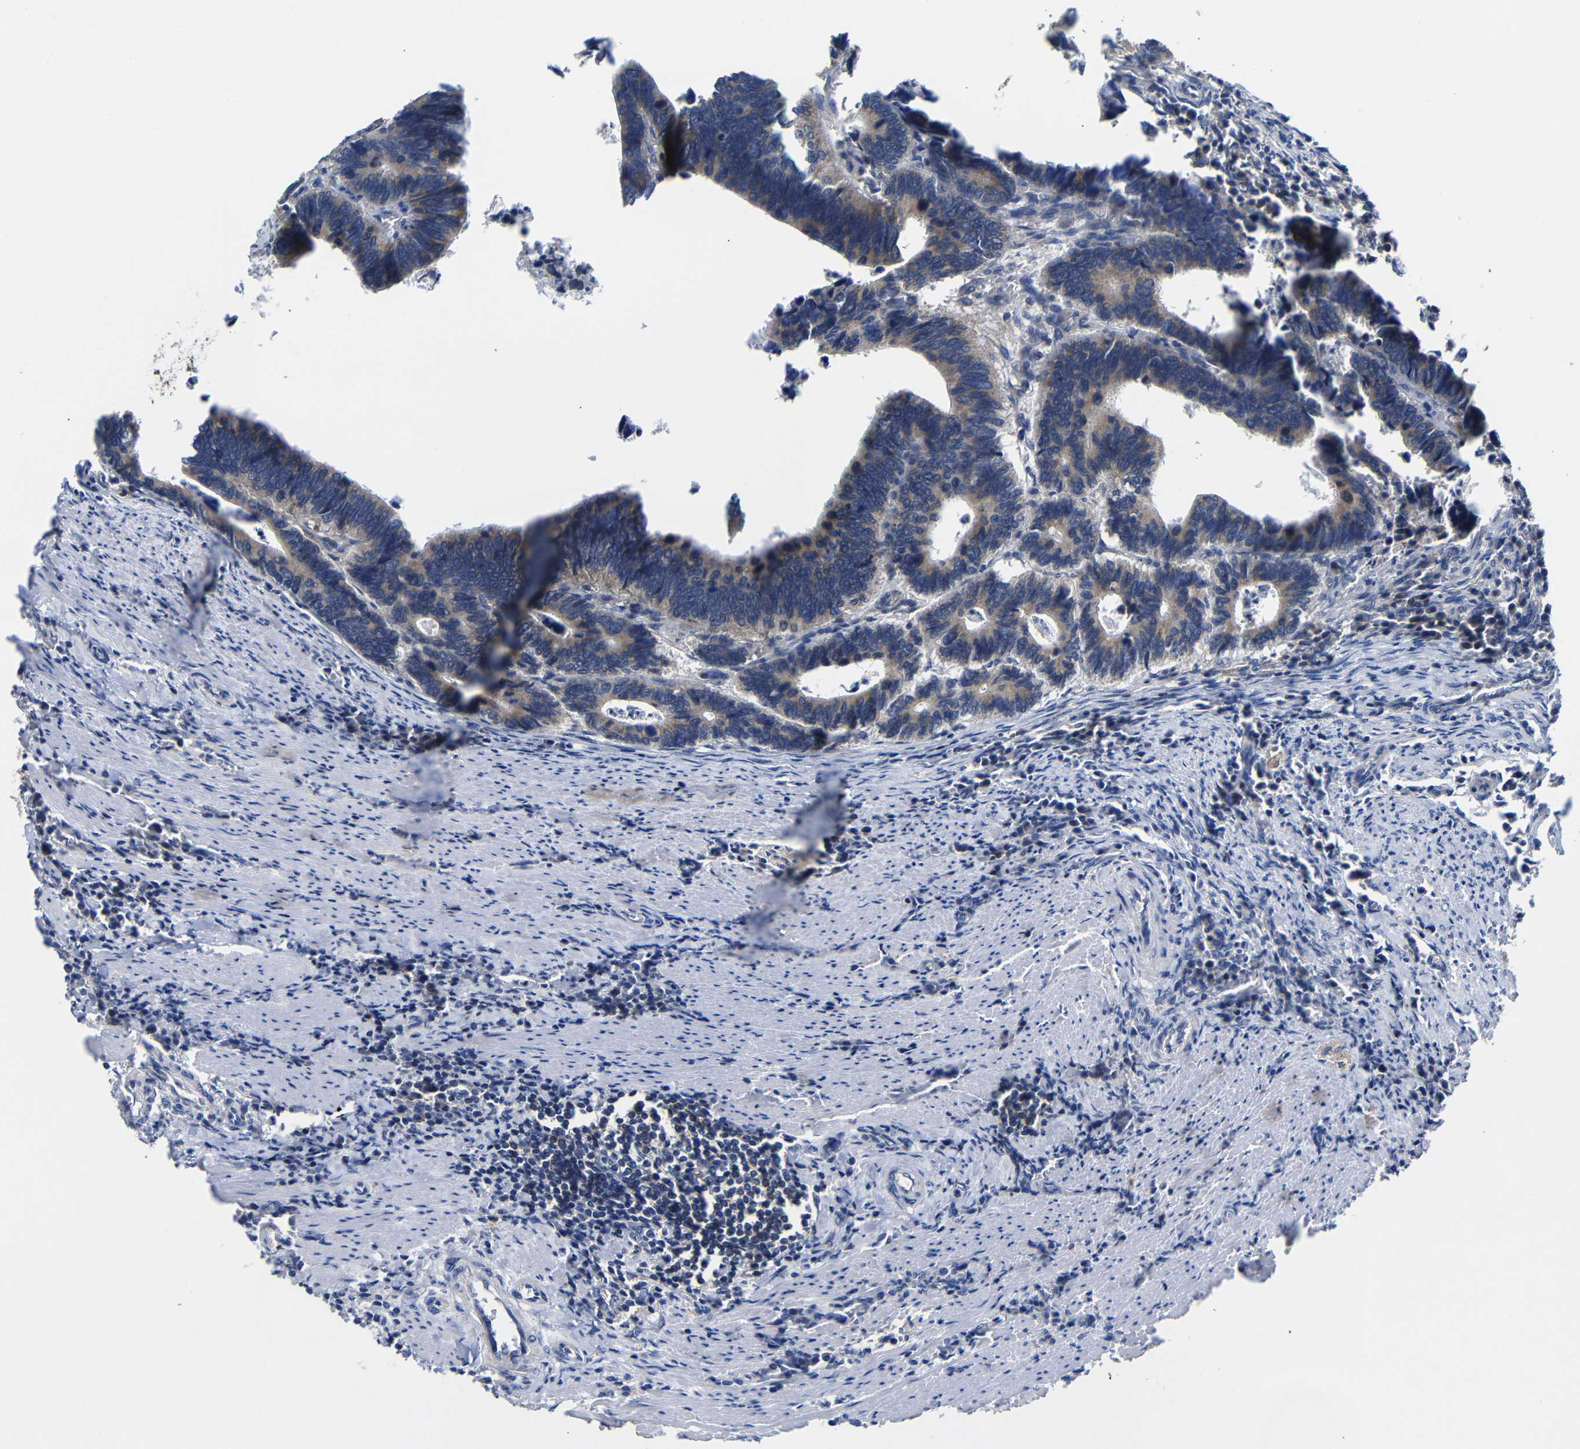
{"staining": {"intensity": "moderate", "quantity": "25%-75%", "location": "cytoplasmic/membranous"}, "tissue": "colorectal cancer", "cell_type": "Tumor cells", "image_type": "cancer", "snomed": [{"axis": "morphology", "description": "Adenocarcinoma, NOS"}, {"axis": "topography", "description": "Colon"}], "caption": "Immunohistochemistry (DAB) staining of human colorectal adenocarcinoma displays moderate cytoplasmic/membranous protein expression in approximately 25%-75% of tumor cells.", "gene": "LPAR5", "patient": {"sex": "male", "age": 72}}